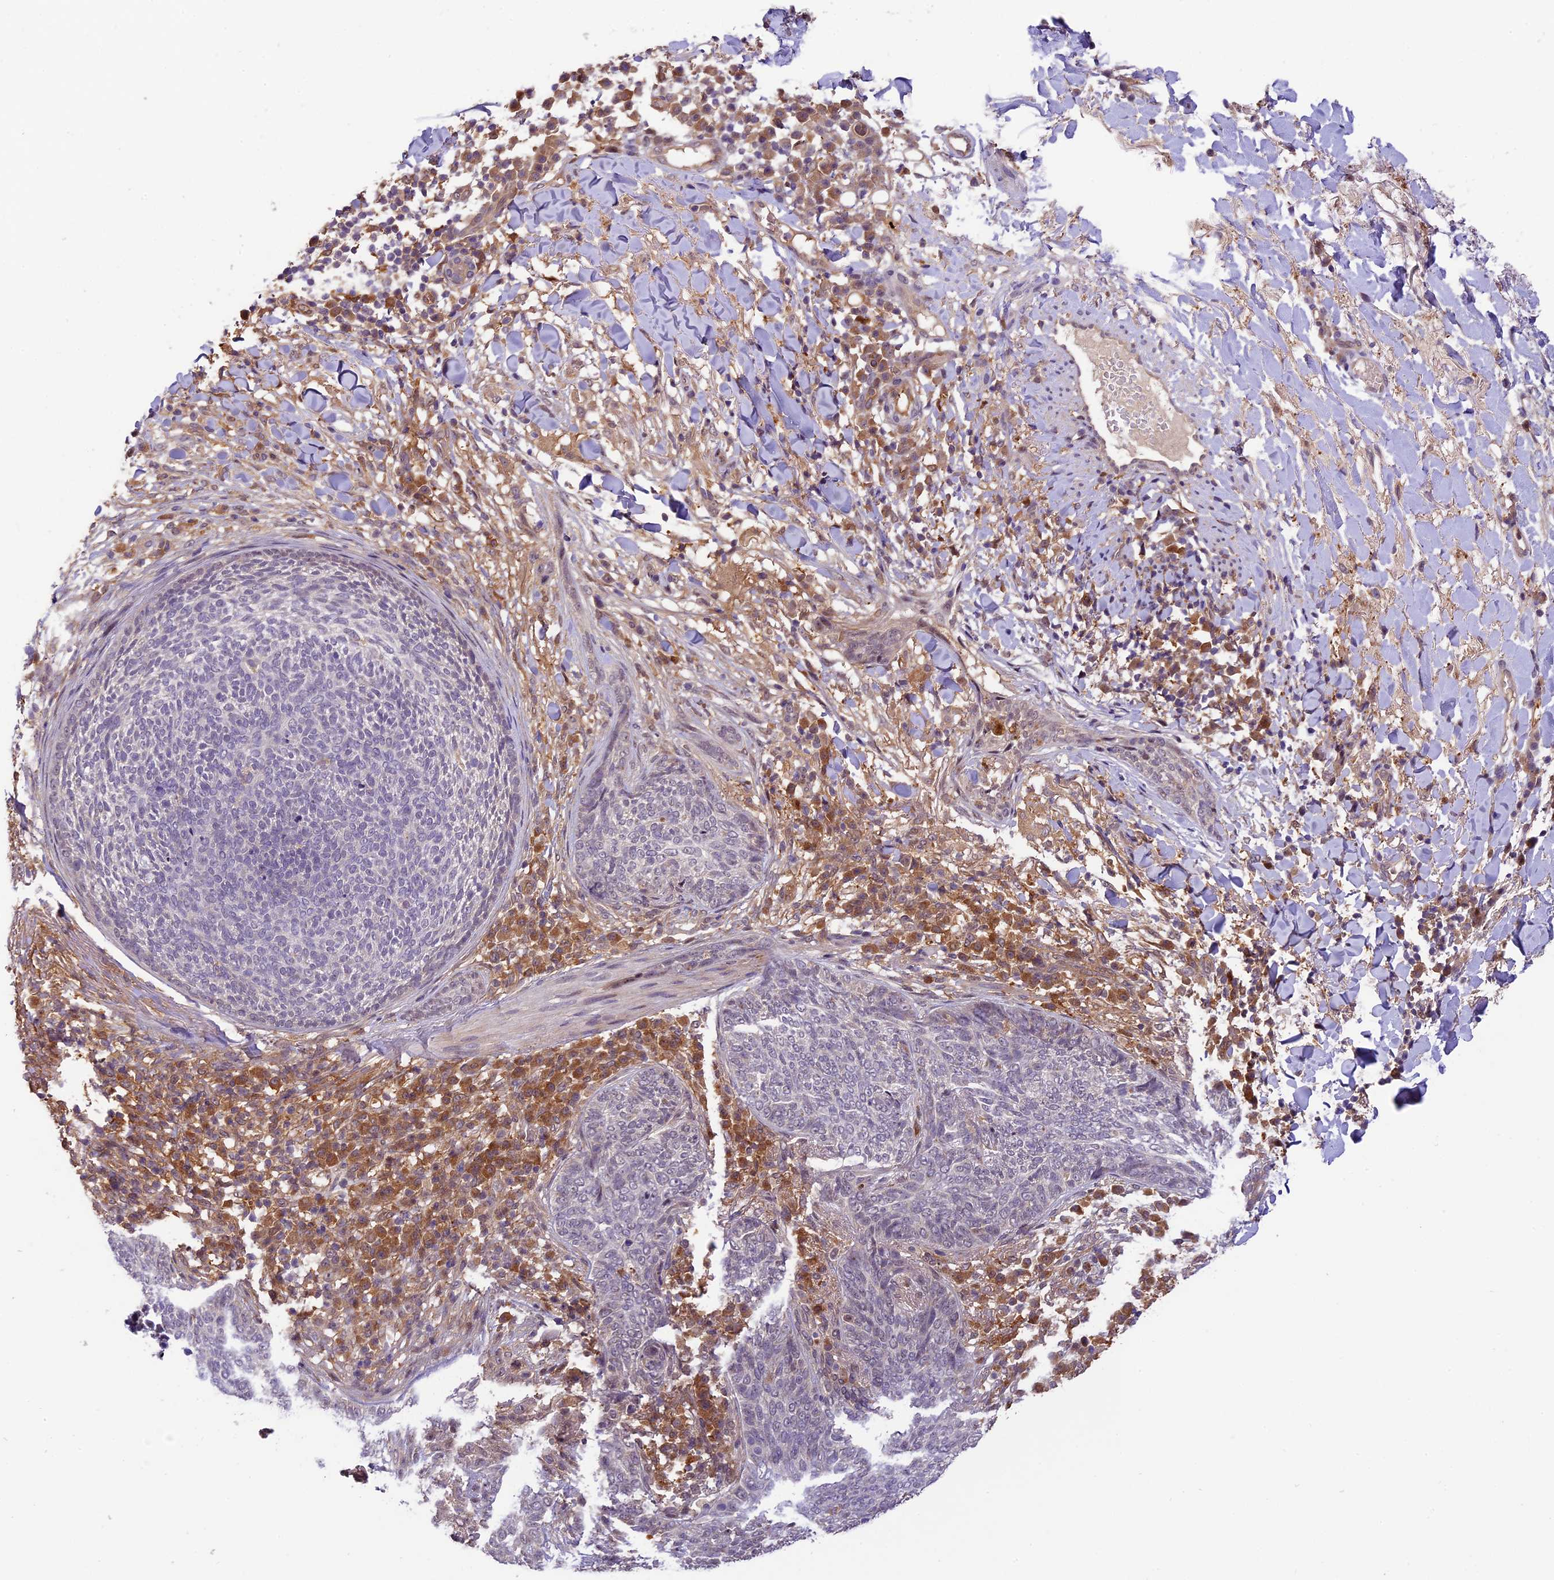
{"staining": {"intensity": "negative", "quantity": "none", "location": "none"}, "tissue": "skin cancer", "cell_type": "Tumor cells", "image_type": "cancer", "snomed": [{"axis": "morphology", "description": "Basal cell carcinoma"}, {"axis": "topography", "description": "Skin"}], "caption": "Tumor cells are negative for protein expression in human basal cell carcinoma (skin).", "gene": "NEK8", "patient": {"sex": "male", "age": 85}}